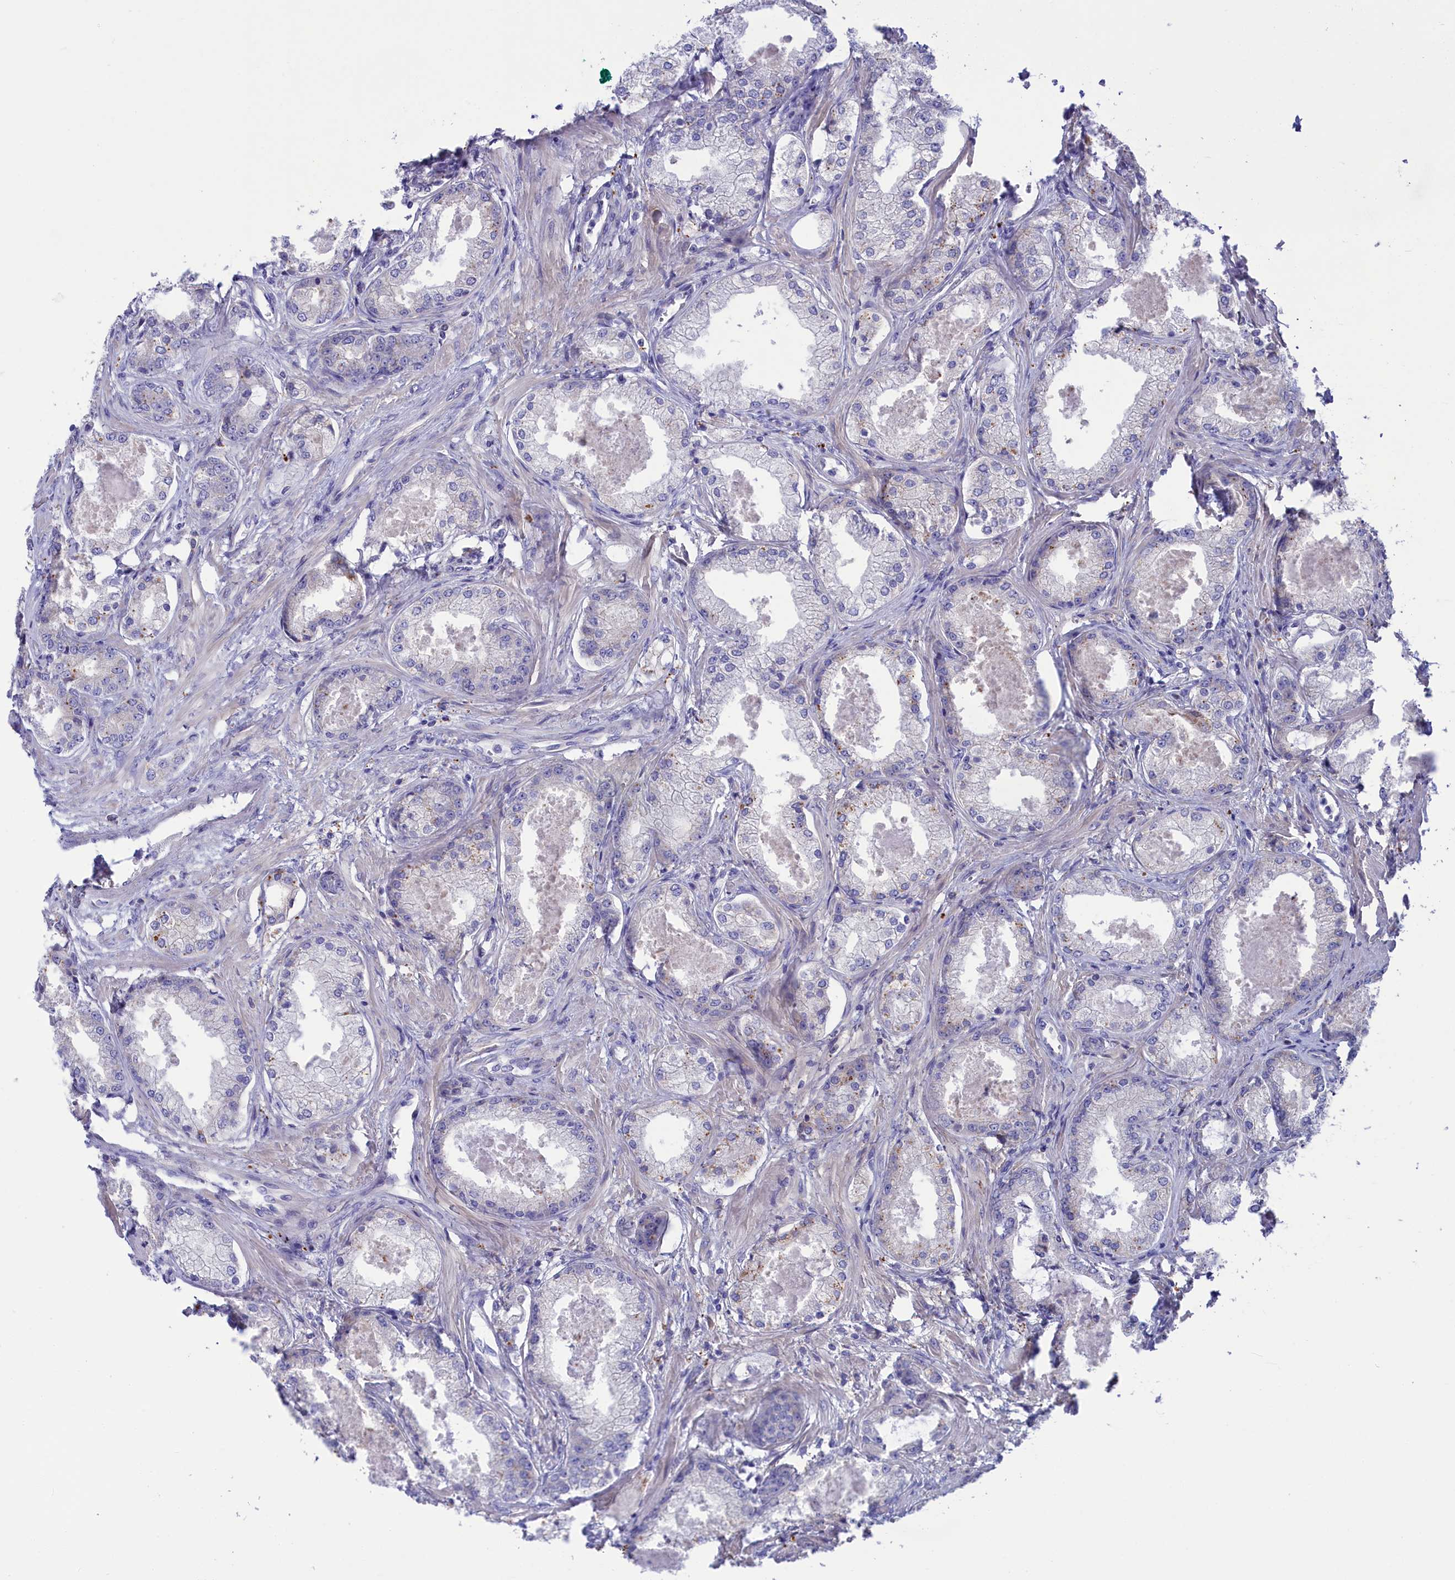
{"staining": {"intensity": "negative", "quantity": "none", "location": "none"}, "tissue": "prostate cancer", "cell_type": "Tumor cells", "image_type": "cancer", "snomed": [{"axis": "morphology", "description": "Adenocarcinoma, Low grade"}, {"axis": "topography", "description": "Prostate"}], "caption": "Immunohistochemistry (IHC) of human low-grade adenocarcinoma (prostate) displays no positivity in tumor cells.", "gene": "WDR6", "patient": {"sex": "male", "age": 68}}